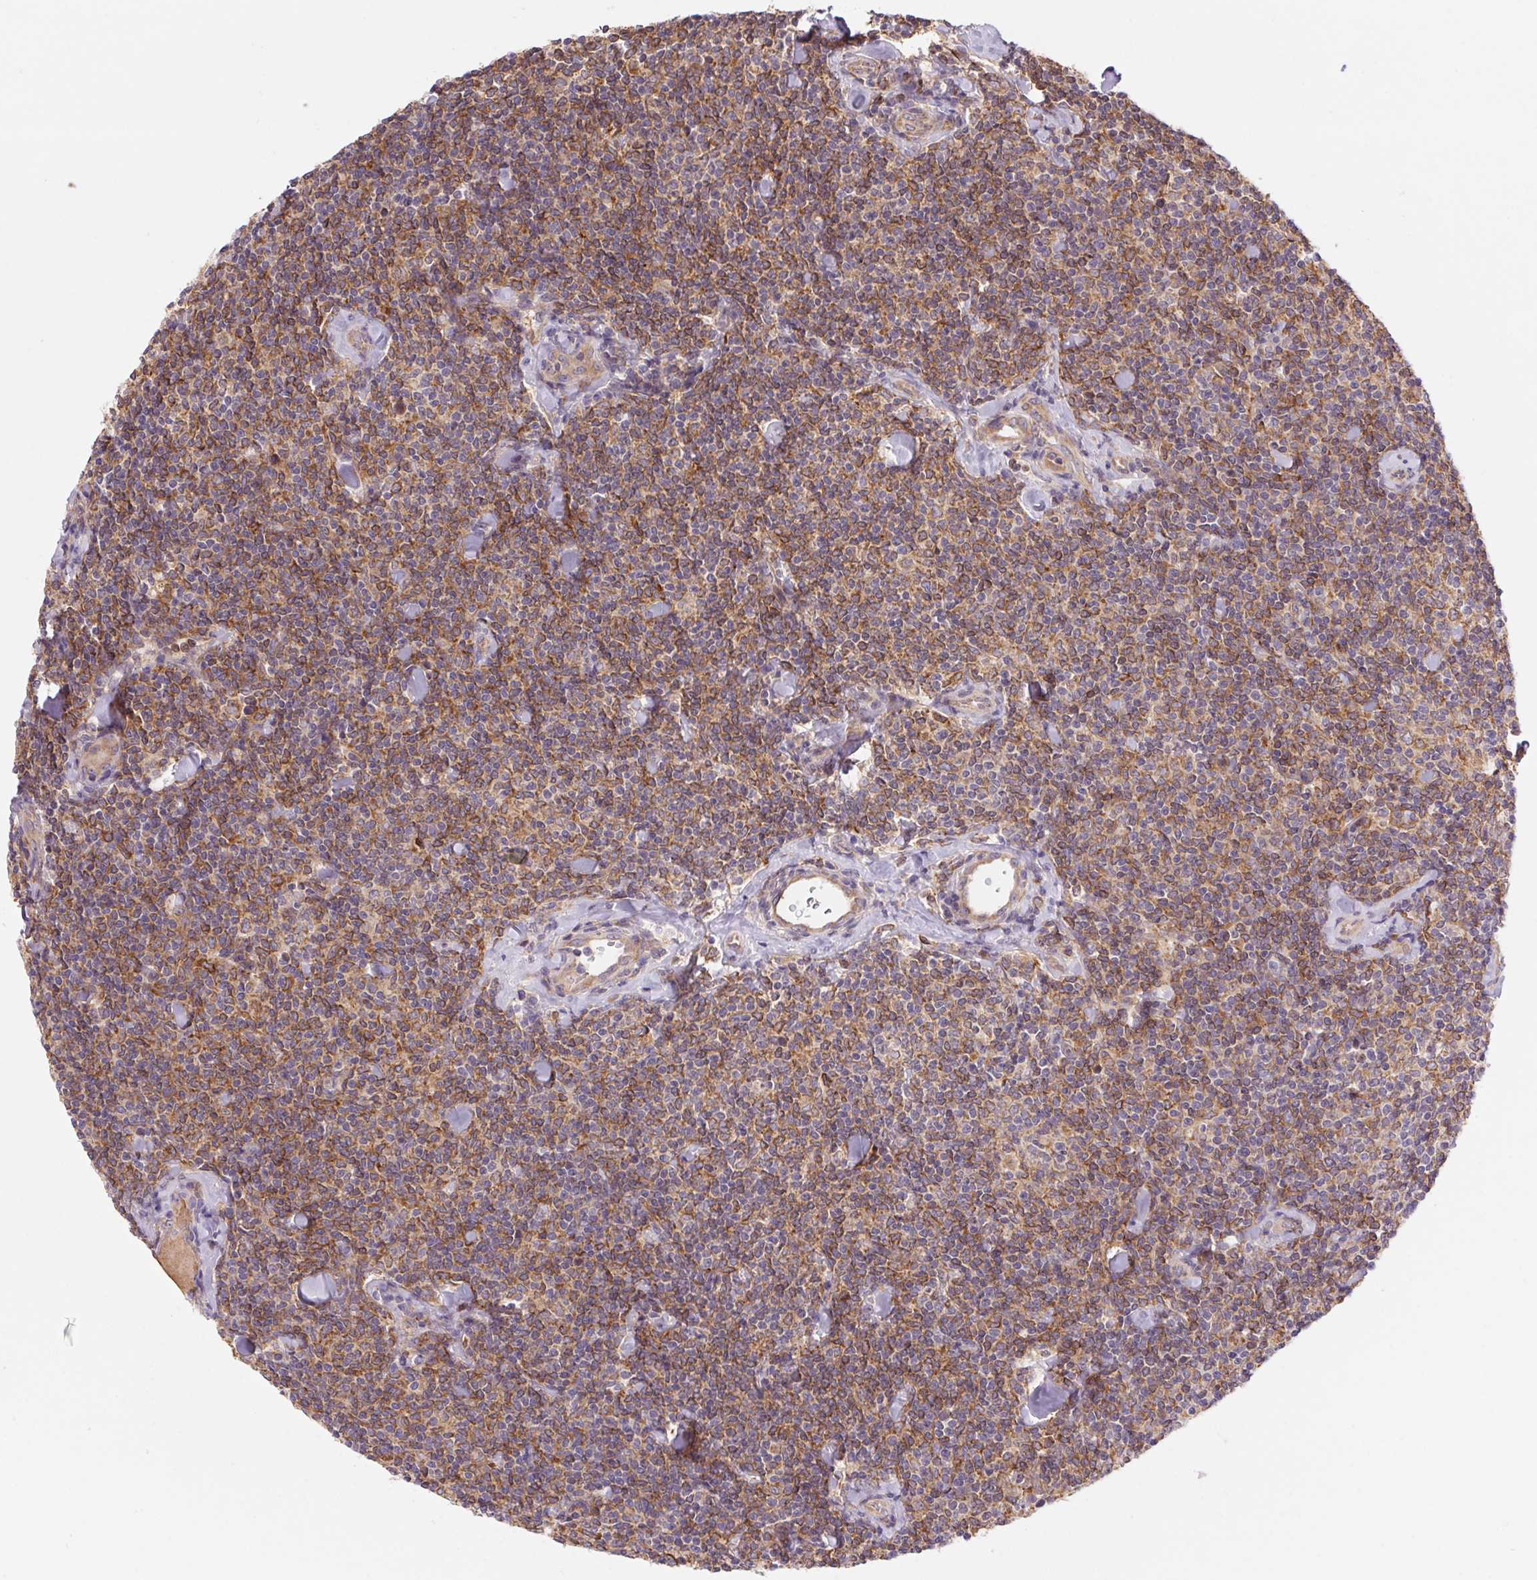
{"staining": {"intensity": "moderate", "quantity": ">75%", "location": "cytoplasmic/membranous"}, "tissue": "lymphoma", "cell_type": "Tumor cells", "image_type": "cancer", "snomed": [{"axis": "morphology", "description": "Malignant lymphoma, non-Hodgkin's type, Low grade"}, {"axis": "topography", "description": "Lymph node"}], "caption": "An immunohistochemistry (IHC) photomicrograph of neoplastic tissue is shown. Protein staining in brown highlights moderate cytoplasmic/membranous positivity in low-grade malignant lymphoma, non-Hodgkin's type within tumor cells.", "gene": "KLHL20", "patient": {"sex": "female", "age": 56}}